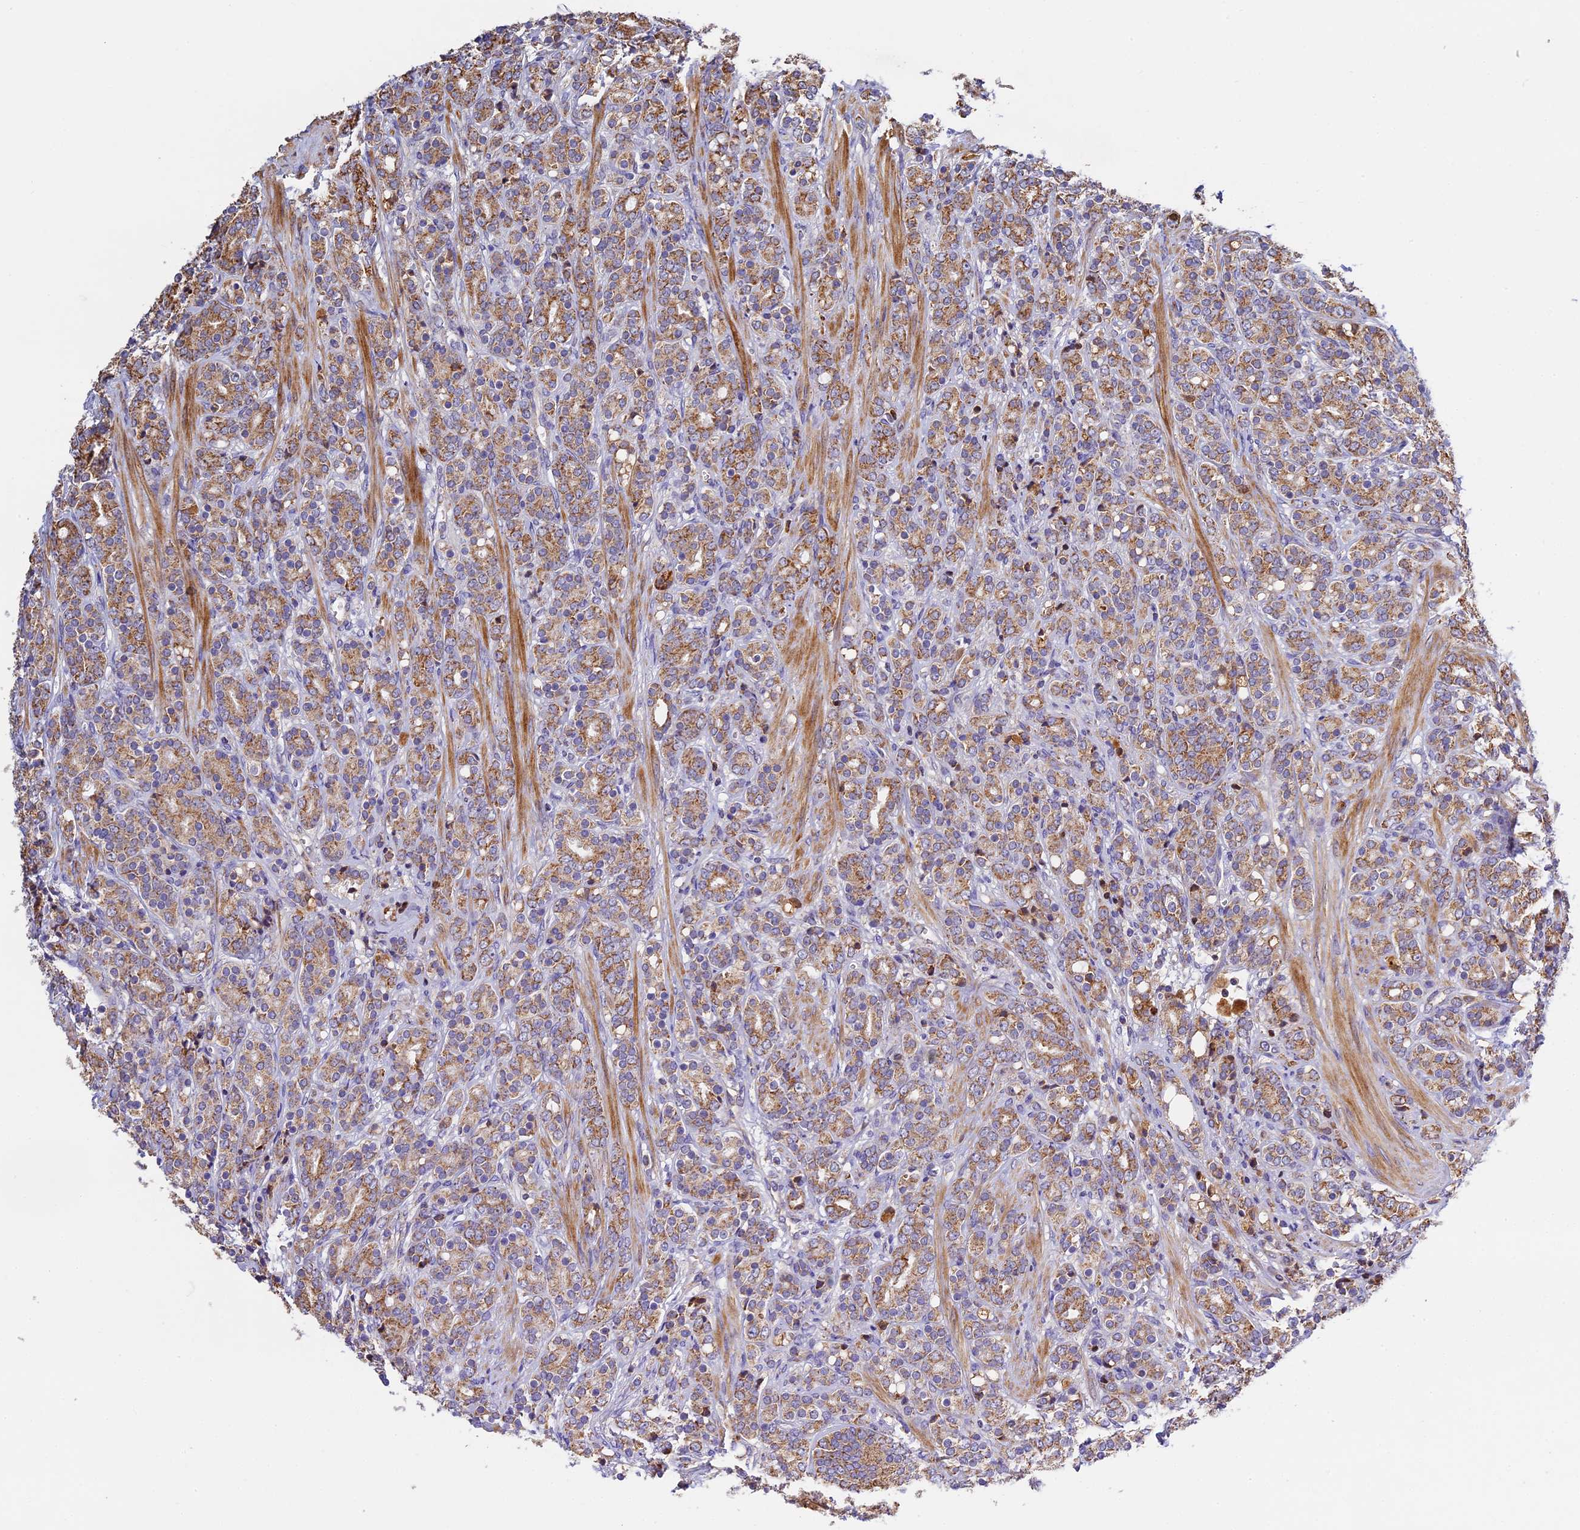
{"staining": {"intensity": "moderate", "quantity": ">75%", "location": "cytoplasmic/membranous"}, "tissue": "prostate cancer", "cell_type": "Tumor cells", "image_type": "cancer", "snomed": [{"axis": "morphology", "description": "Adenocarcinoma, High grade"}, {"axis": "topography", "description": "Prostate"}], "caption": "High-power microscopy captured an IHC photomicrograph of prostate cancer, revealing moderate cytoplasmic/membranous positivity in about >75% of tumor cells.", "gene": "OCEL1", "patient": {"sex": "male", "age": 62}}